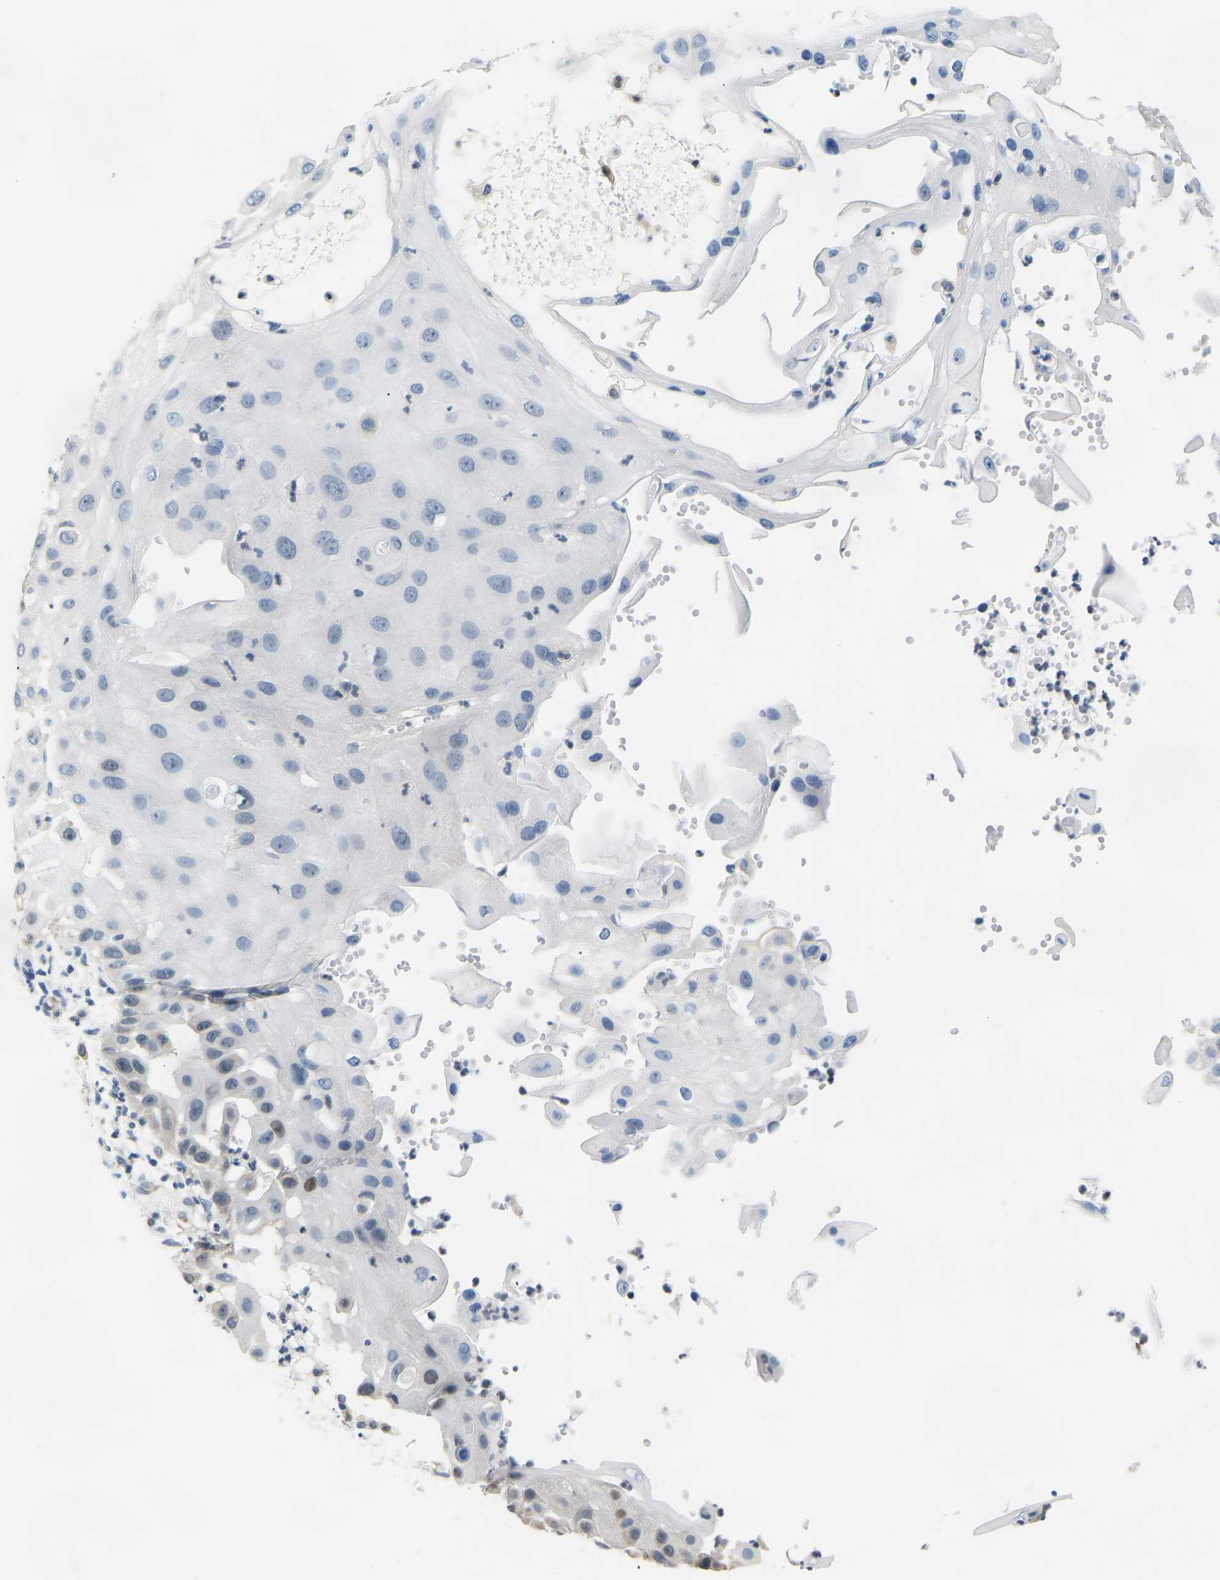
{"staining": {"intensity": "negative", "quantity": "none", "location": "none"}, "tissue": "skin cancer", "cell_type": "Tumor cells", "image_type": "cancer", "snomed": [{"axis": "morphology", "description": "Squamous cell carcinoma, NOS"}, {"axis": "topography", "description": "Skin"}], "caption": "A photomicrograph of human skin cancer (squamous cell carcinoma) is negative for staining in tumor cells.", "gene": "VRK1", "patient": {"sex": "female", "age": 44}}